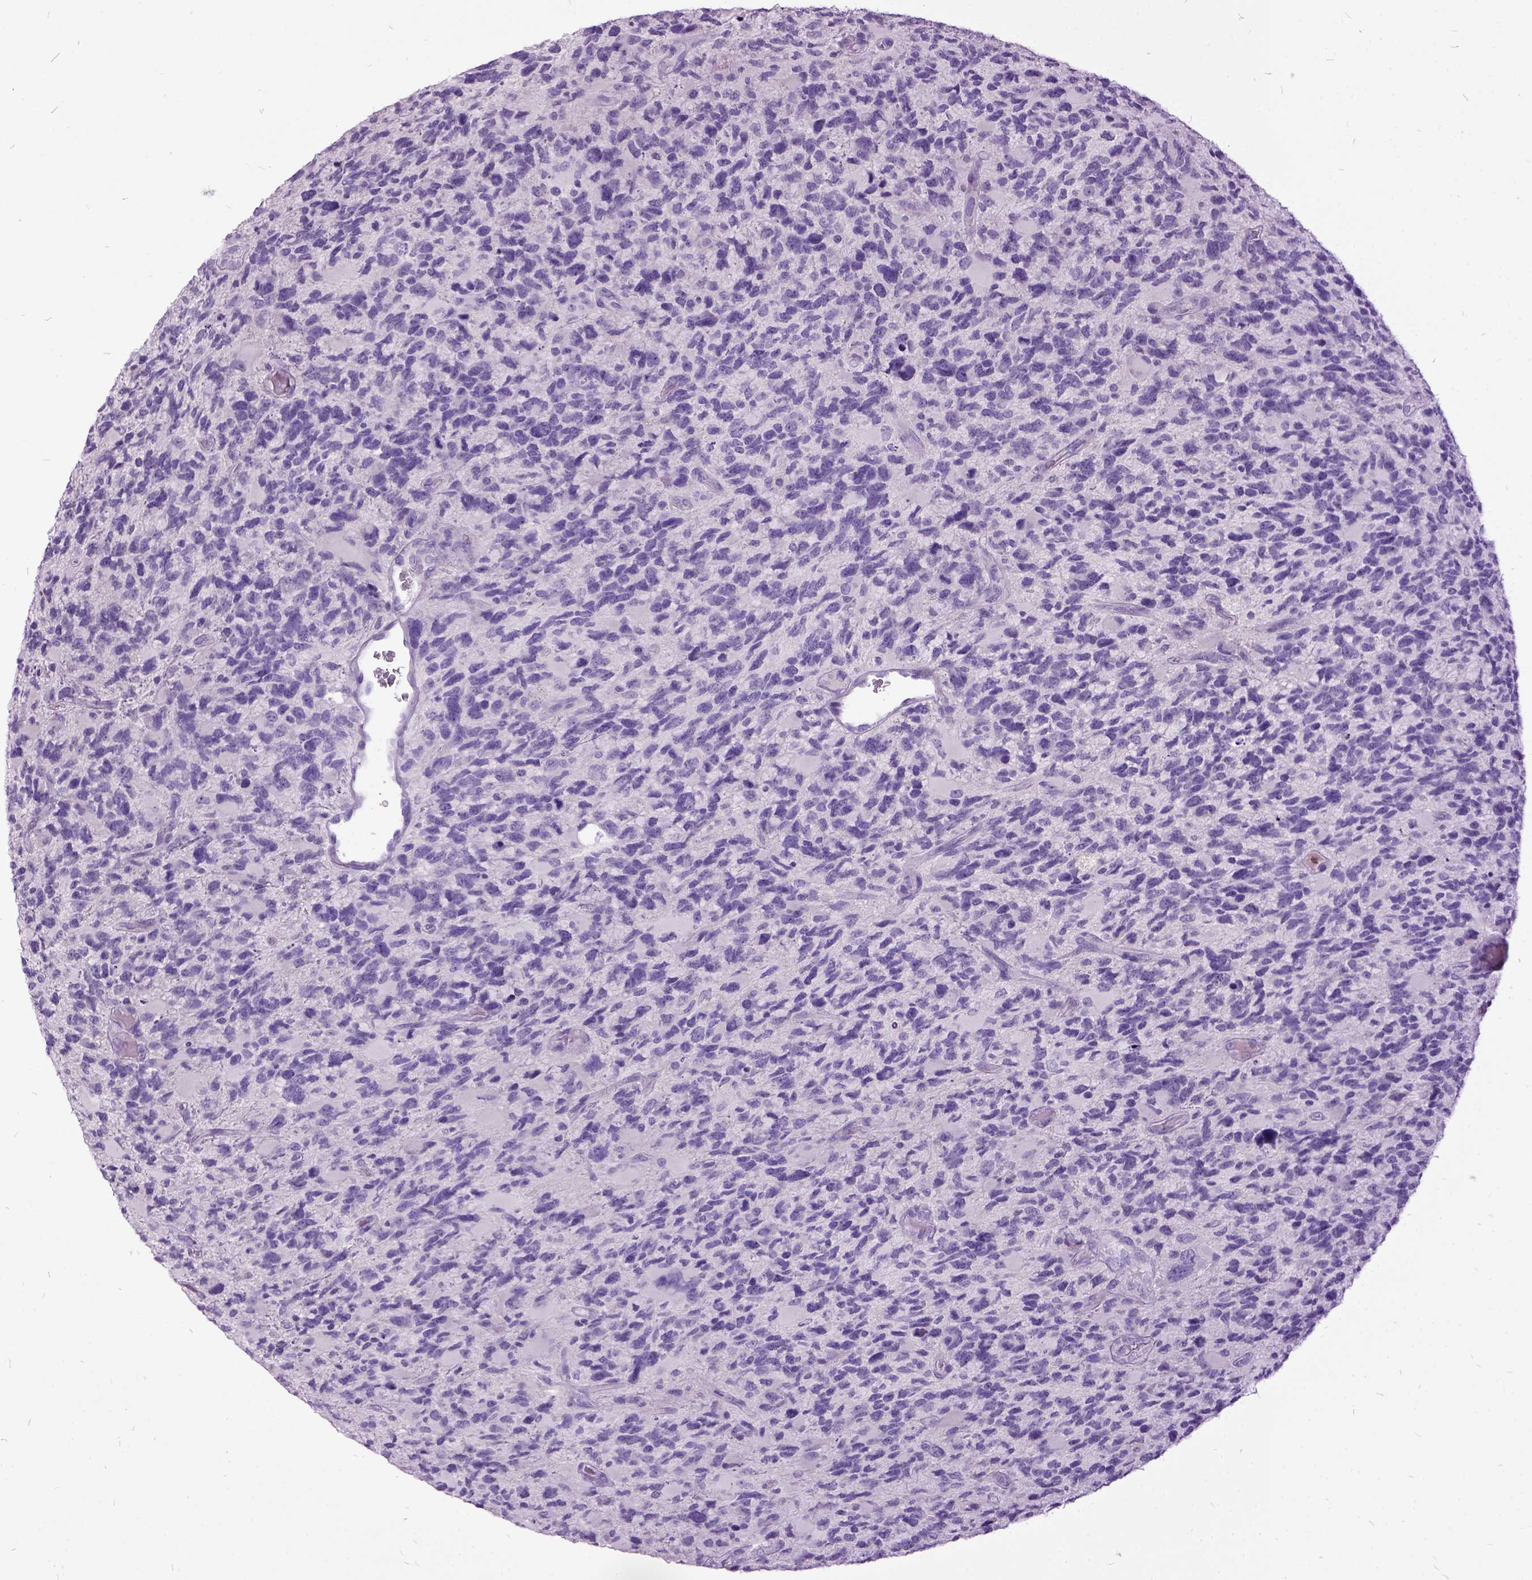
{"staining": {"intensity": "negative", "quantity": "none", "location": "none"}, "tissue": "glioma", "cell_type": "Tumor cells", "image_type": "cancer", "snomed": [{"axis": "morphology", "description": "Glioma, malignant, High grade"}, {"axis": "topography", "description": "Brain"}], "caption": "An image of high-grade glioma (malignant) stained for a protein reveals no brown staining in tumor cells.", "gene": "MME", "patient": {"sex": "female", "age": 71}}